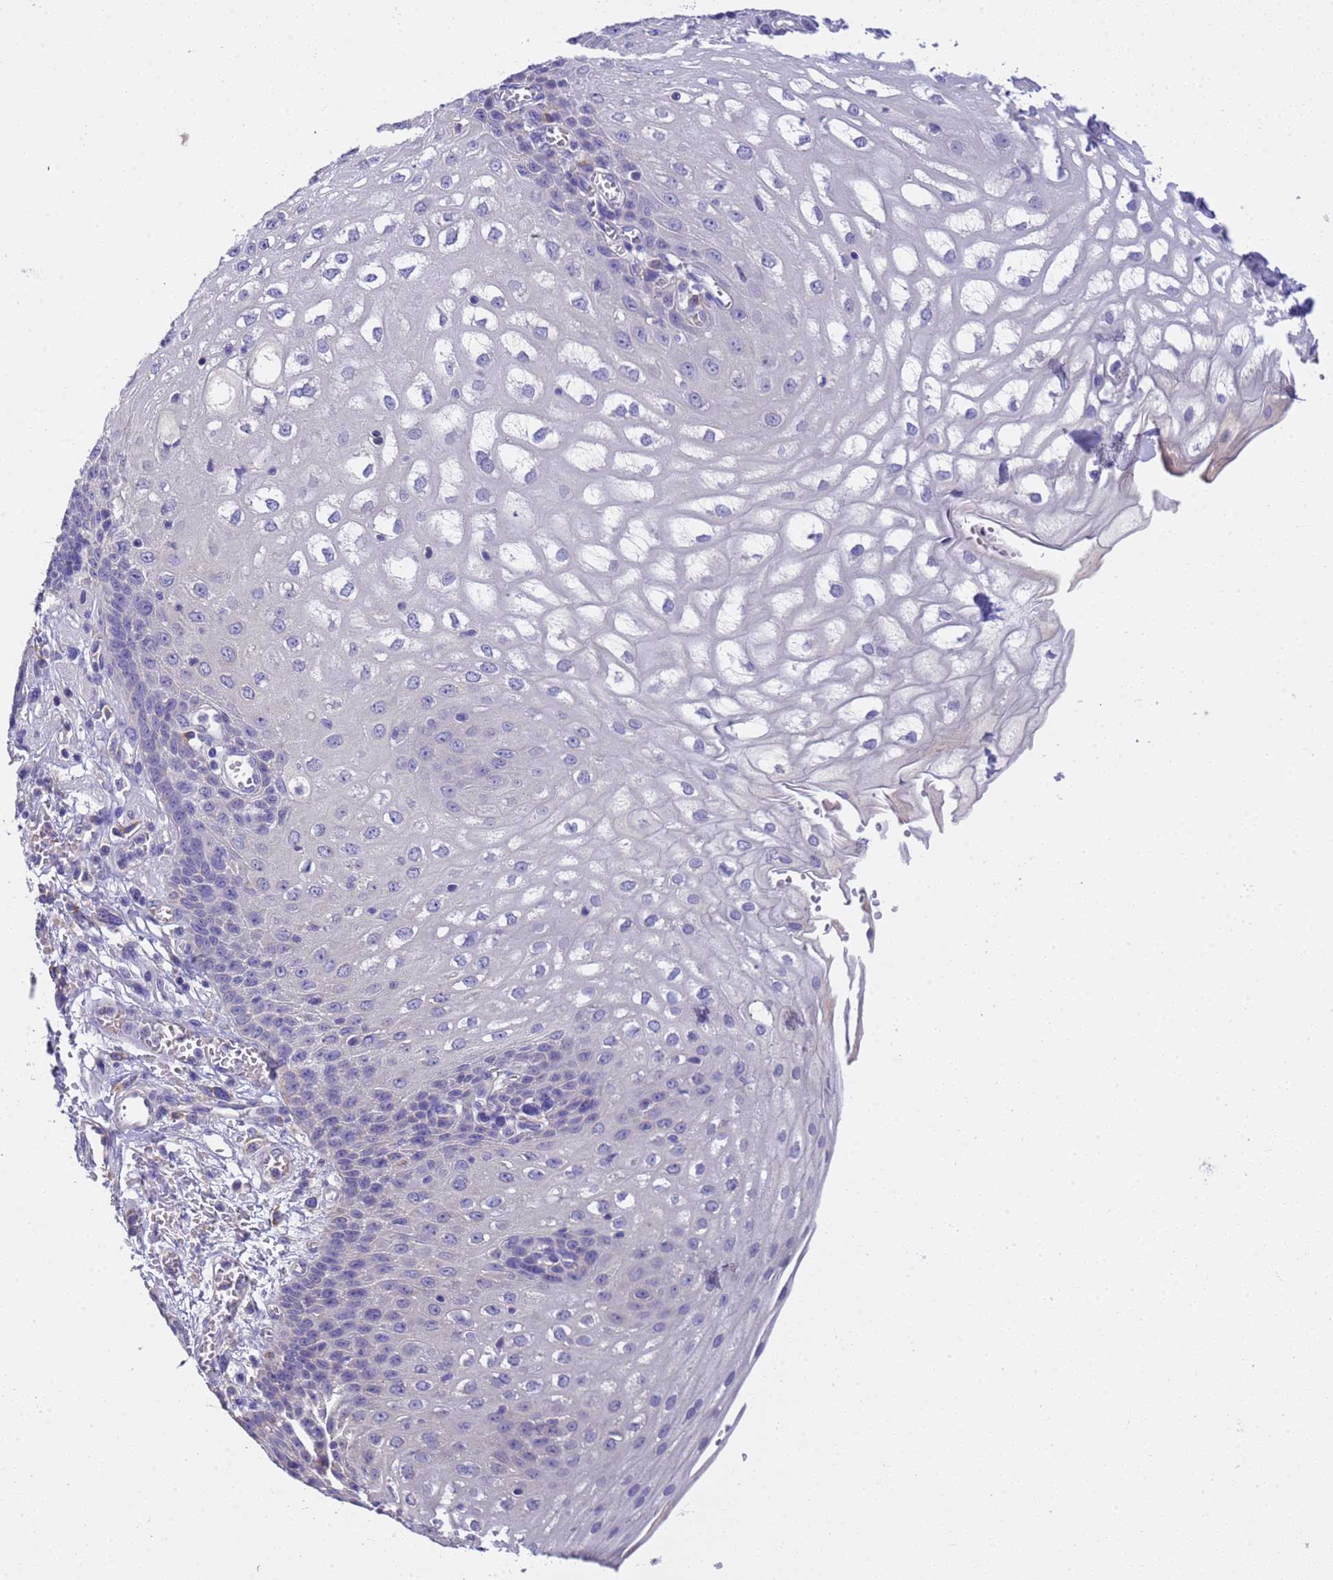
{"staining": {"intensity": "negative", "quantity": "none", "location": "none"}, "tissue": "esophagus", "cell_type": "Squamous epithelial cells", "image_type": "normal", "snomed": [{"axis": "morphology", "description": "Normal tissue, NOS"}, {"axis": "topography", "description": "Esophagus"}], "caption": "Immunohistochemistry (IHC) histopathology image of benign esophagus: esophagus stained with DAB (3,3'-diaminobenzidine) shows no significant protein expression in squamous epithelial cells.", "gene": "SLC24A3", "patient": {"sex": "male", "age": 81}}